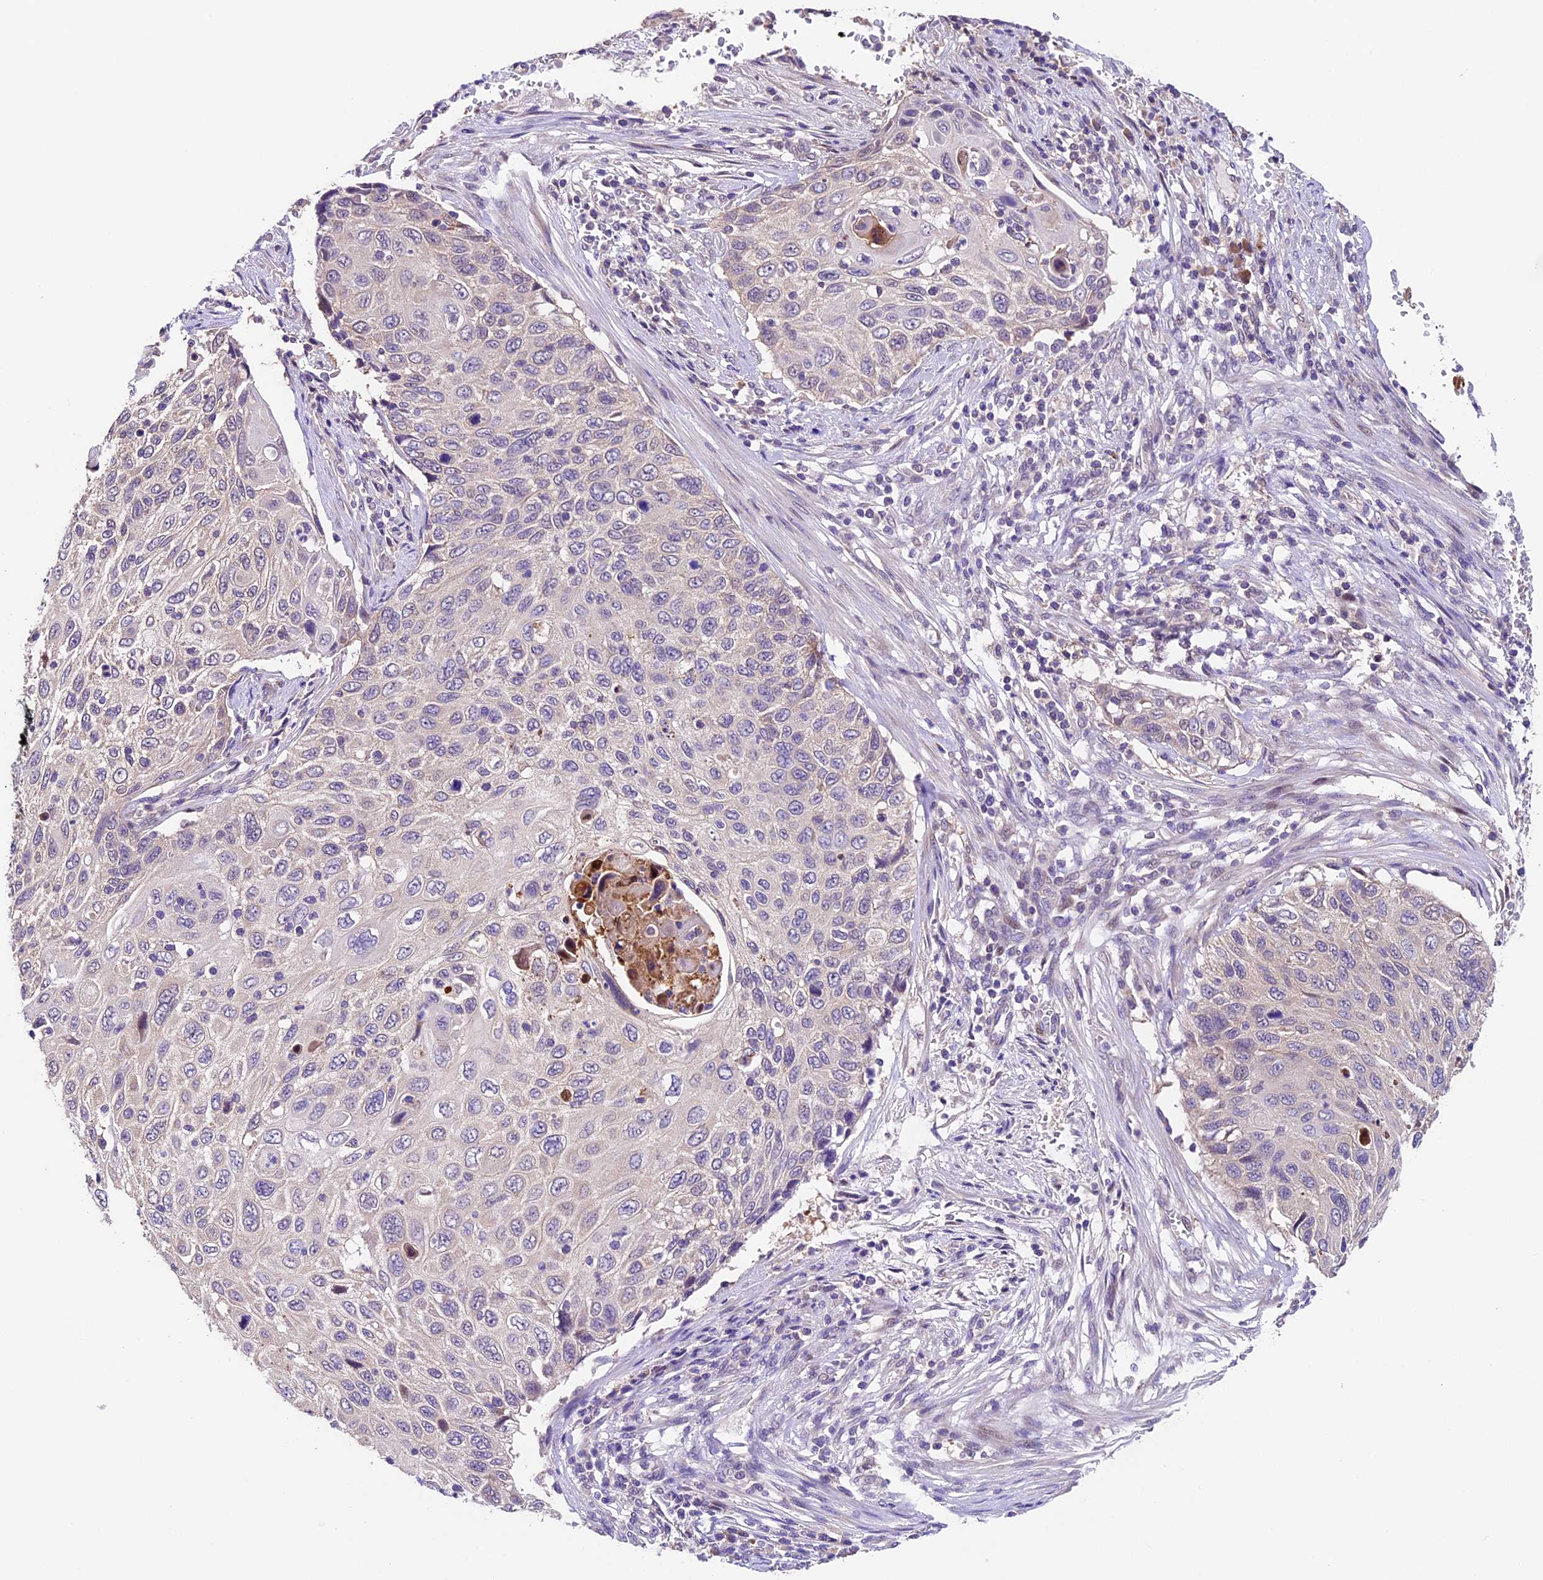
{"staining": {"intensity": "negative", "quantity": "none", "location": "none"}, "tissue": "cervical cancer", "cell_type": "Tumor cells", "image_type": "cancer", "snomed": [{"axis": "morphology", "description": "Squamous cell carcinoma, NOS"}, {"axis": "topography", "description": "Cervix"}], "caption": "Squamous cell carcinoma (cervical) was stained to show a protein in brown. There is no significant staining in tumor cells.", "gene": "SBNO2", "patient": {"sex": "female", "age": 70}}